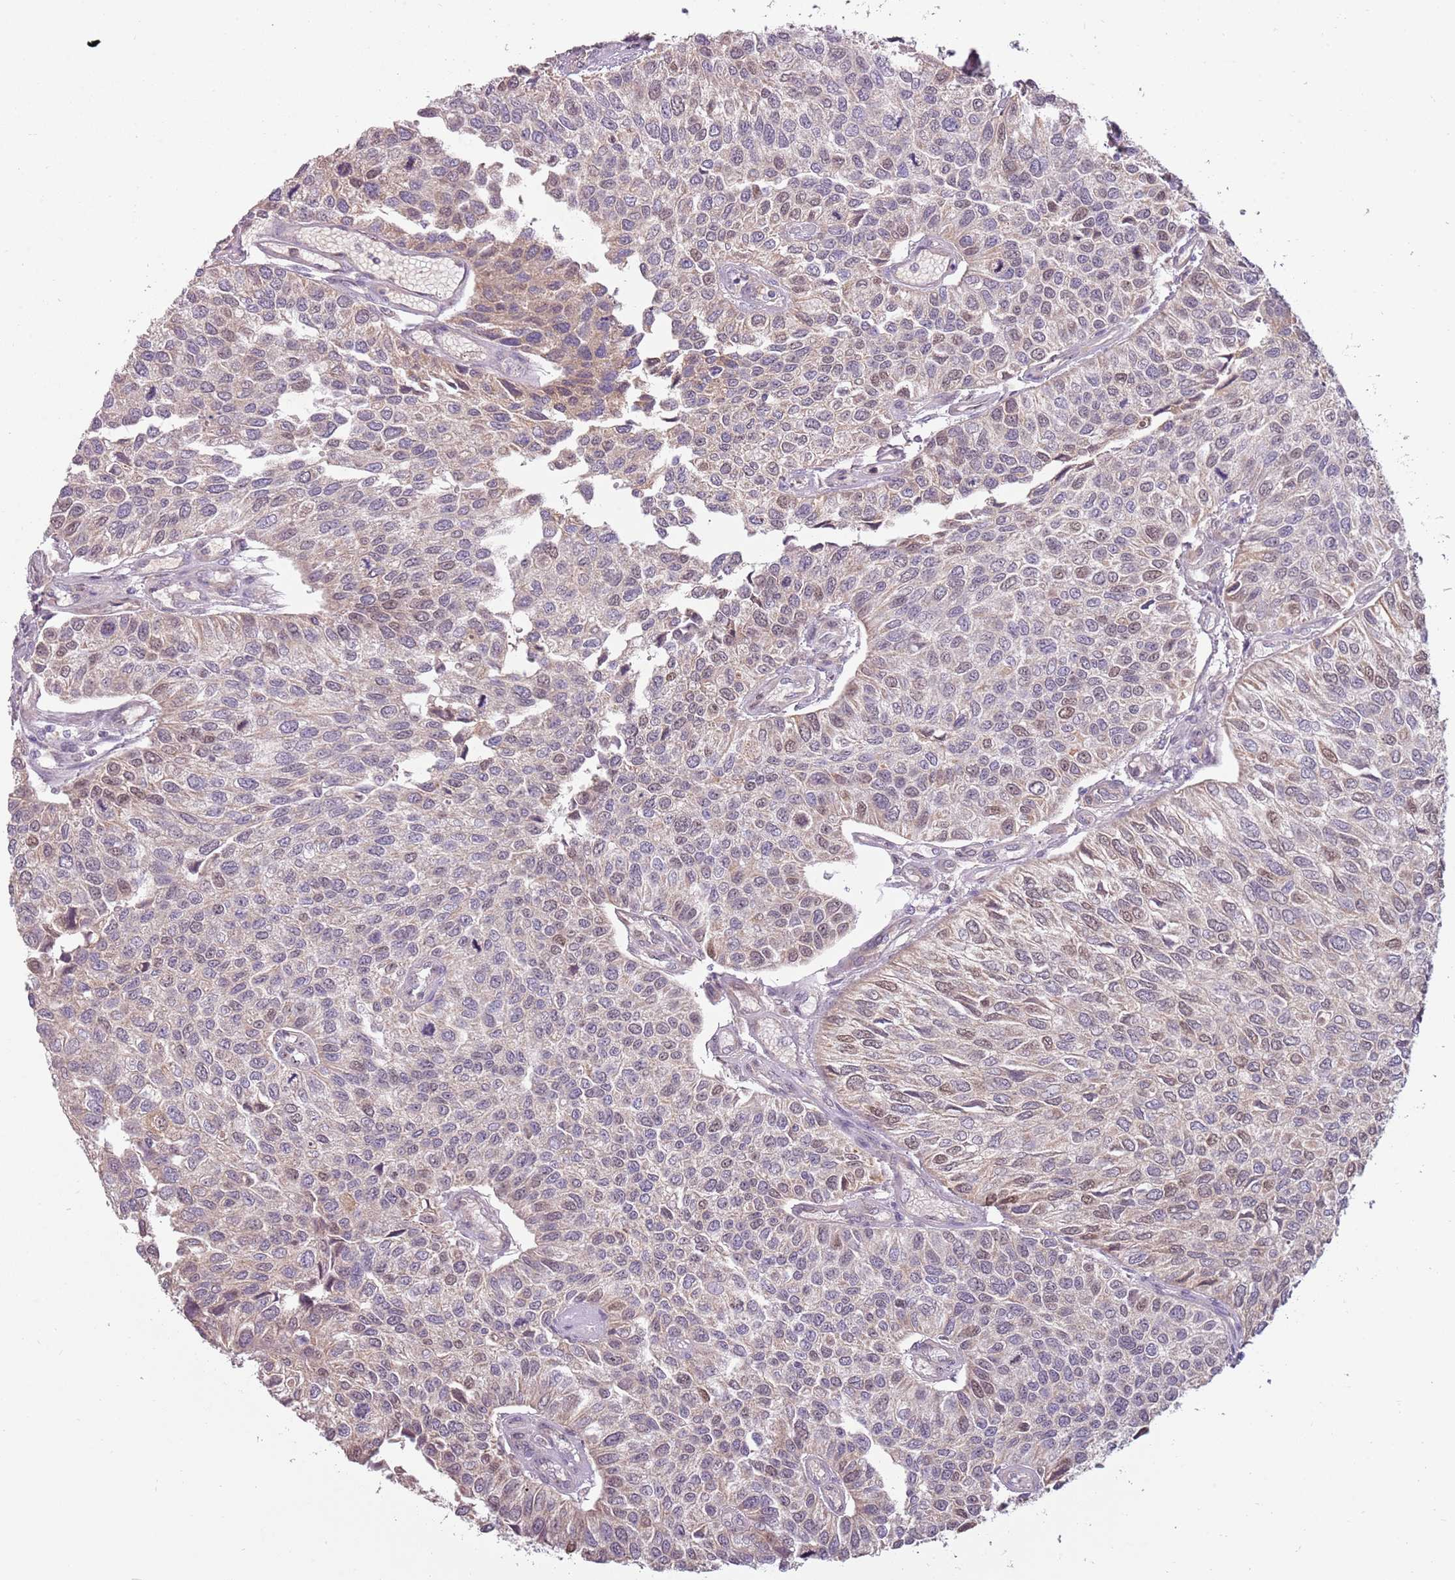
{"staining": {"intensity": "moderate", "quantity": "<25%", "location": "nuclear"}, "tissue": "urothelial cancer", "cell_type": "Tumor cells", "image_type": "cancer", "snomed": [{"axis": "morphology", "description": "Urothelial carcinoma, NOS"}, {"axis": "topography", "description": "Urinary bladder"}], "caption": "A high-resolution image shows IHC staining of urothelial cancer, which displays moderate nuclear positivity in approximately <25% of tumor cells.", "gene": "SYS1", "patient": {"sex": "male", "age": 55}}